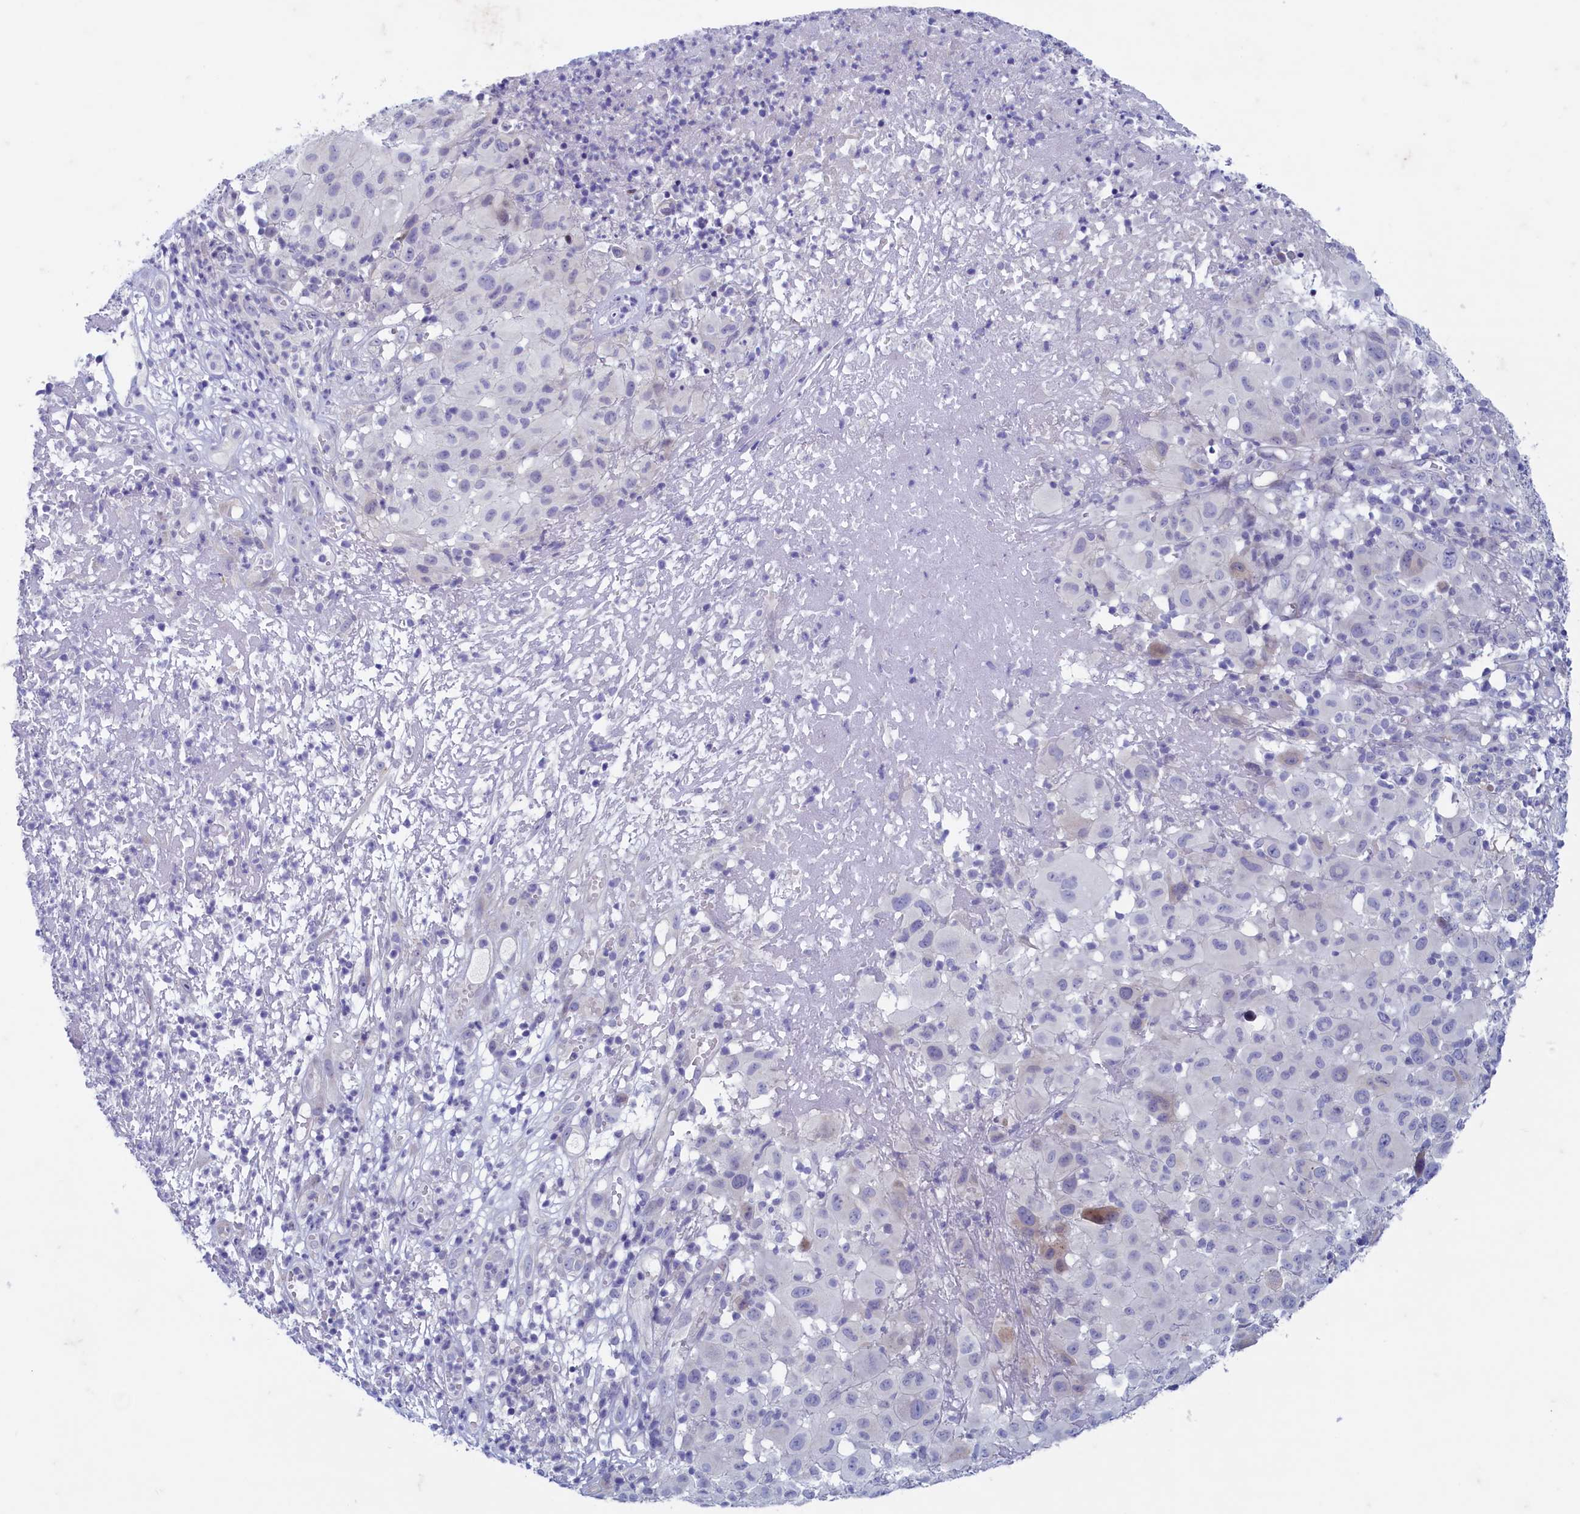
{"staining": {"intensity": "negative", "quantity": "none", "location": "none"}, "tissue": "melanoma", "cell_type": "Tumor cells", "image_type": "cancer", "snomed": [{"axis": "morphology", "description": "Malignant melanoma, NOS"}, {"axis": "topography", "description": "Skin"}], "caption": "Immunohistochemistry micrograph of human malignant melanoma stained for a protein (brown), which exhibits no positivity in tumor cells. Nuclei are stained in blue.", "gene": "MAP1LC3A", "patient": {"sex": "male", "age": 73}}